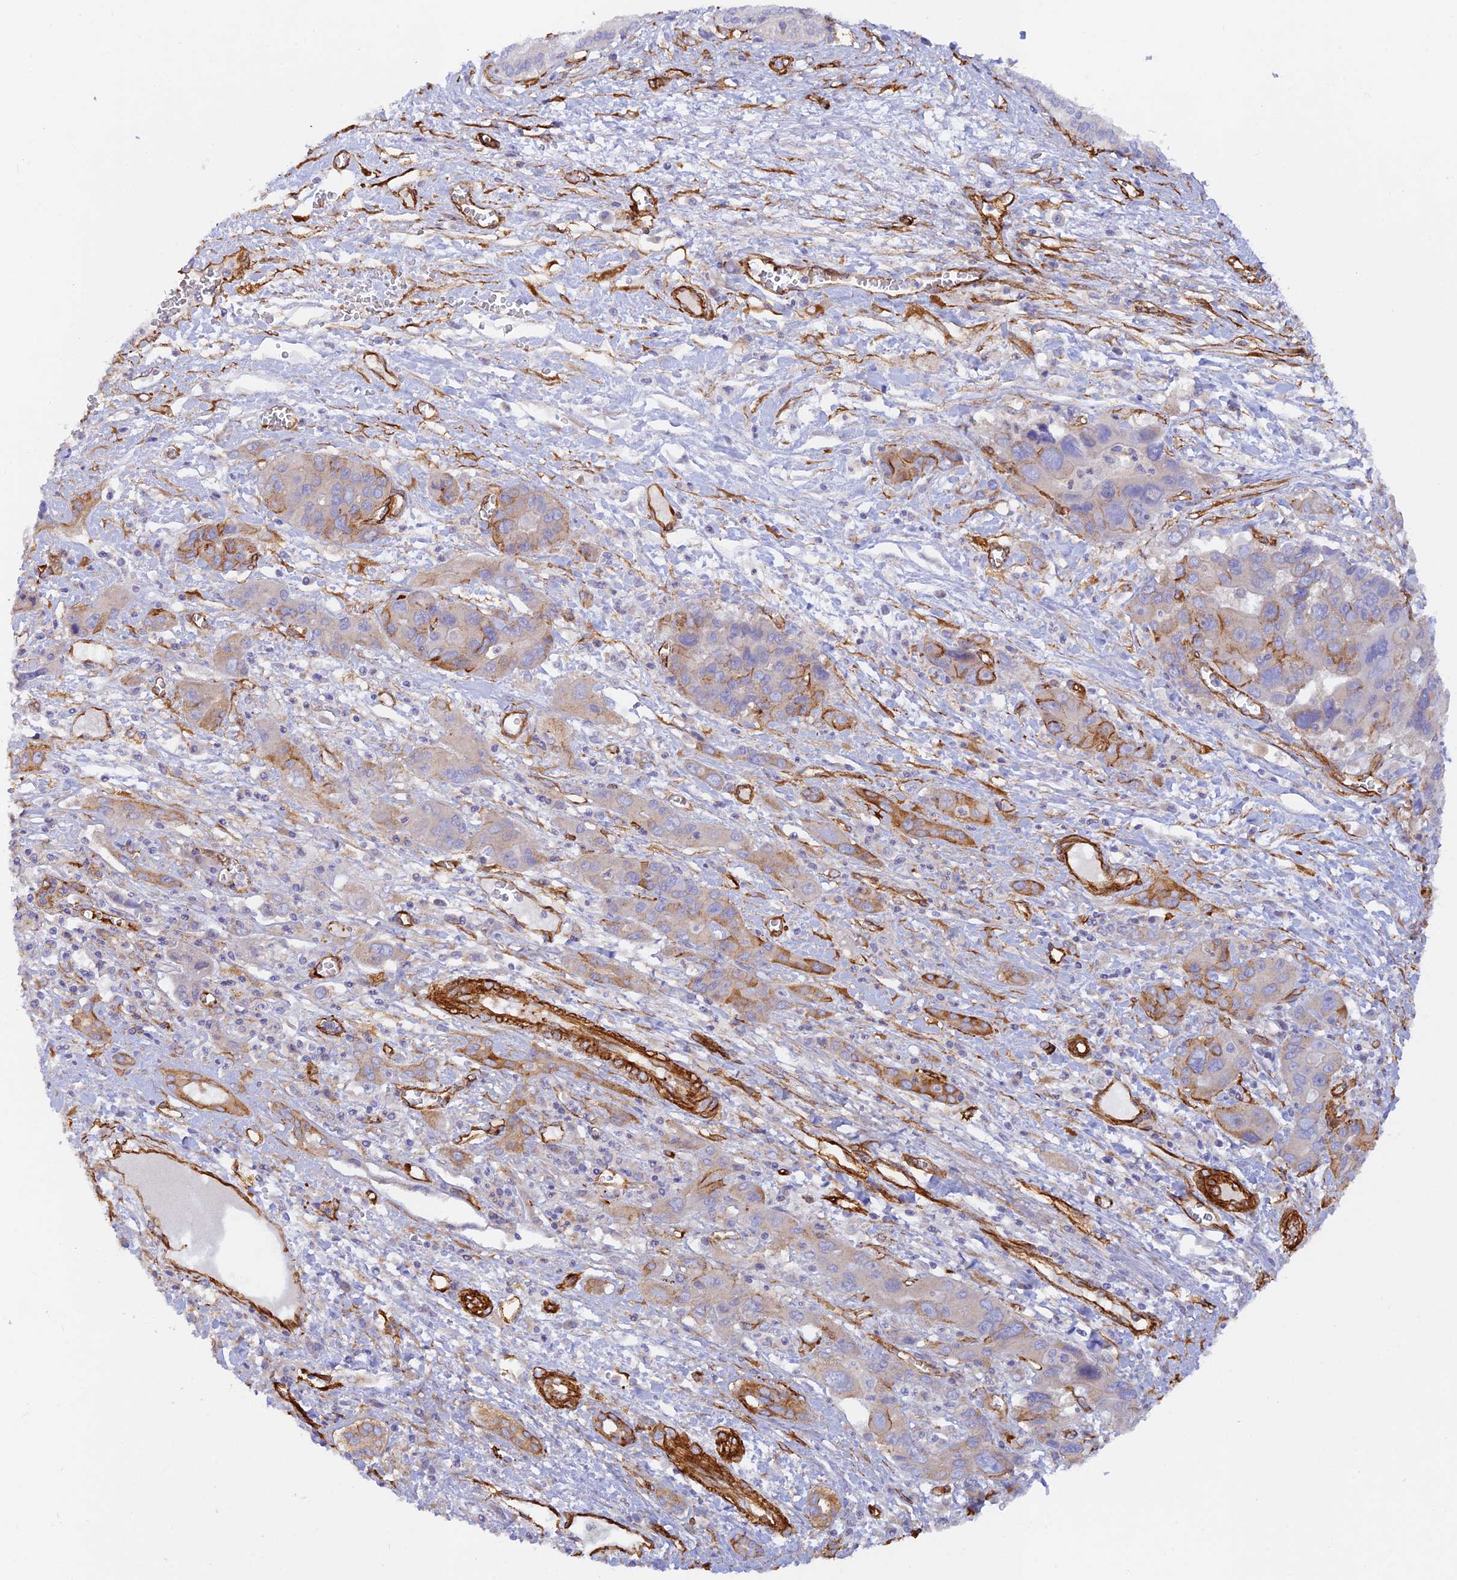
{"staining": {"intensity": "moderate", "quantity": "<25%", "location": "cytoplasmic/membranous"}, "tissue": "liver cancer", "cell_type": "Tumor cells", "image_type": "cancer", "snomed": [{"axis": "morphology", "description": "Cholangiocarcinoma"}, {"axis": "topography", "description": "Liver"}], "caption": "About <25% of tumor cells in human liver cholangiocarcinoma display moderate cytoplasmic/membranous protein positivity as visualized by brown immunohistochemical staining.", "gene": "MYO9A", "patient": {"sex": "male", "age": 67}}